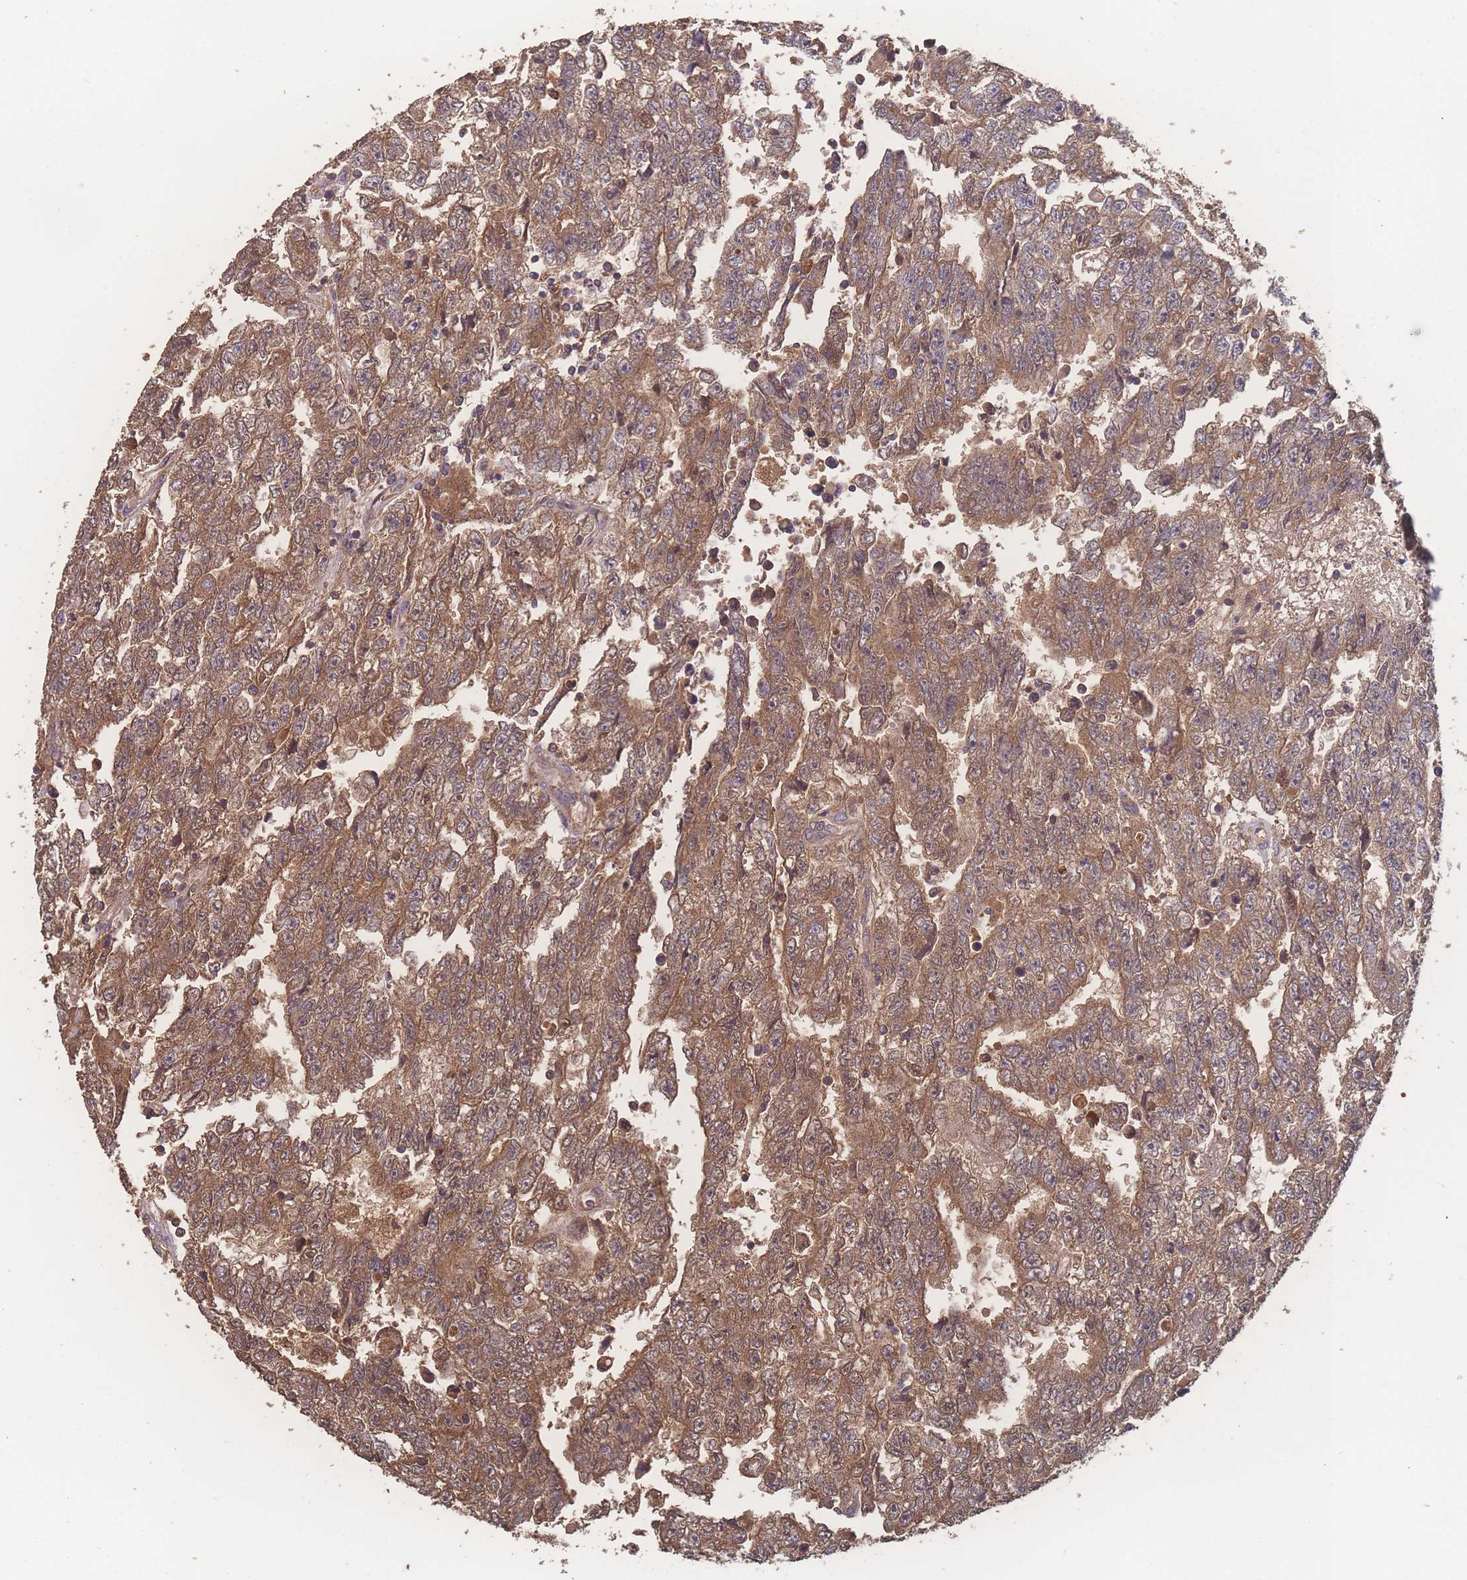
{"staining": {"intensity": "moderate", "quantity": ">75%", "location": "cytoplasmic/membranous"}, "tissue": "testis cancer", "cell_type": "Tumor cells", "image_type": "cancer", "snomed": [{"axis": "morphology", "description": "Carcinoma, Embryonal, NOS"}, {"axis": "topography", "description": "Testis"}], "caption": "High-power microscopy captured an immunohistochemistry (IHC) histopathology image of testis cancer (embryonal carcinoma), revealing moderate cytoplasmic/membranous positivity in about >75% of tumor cells.", "gene": "ATXN10", "patient": {"sex": "male", "age": 25}}